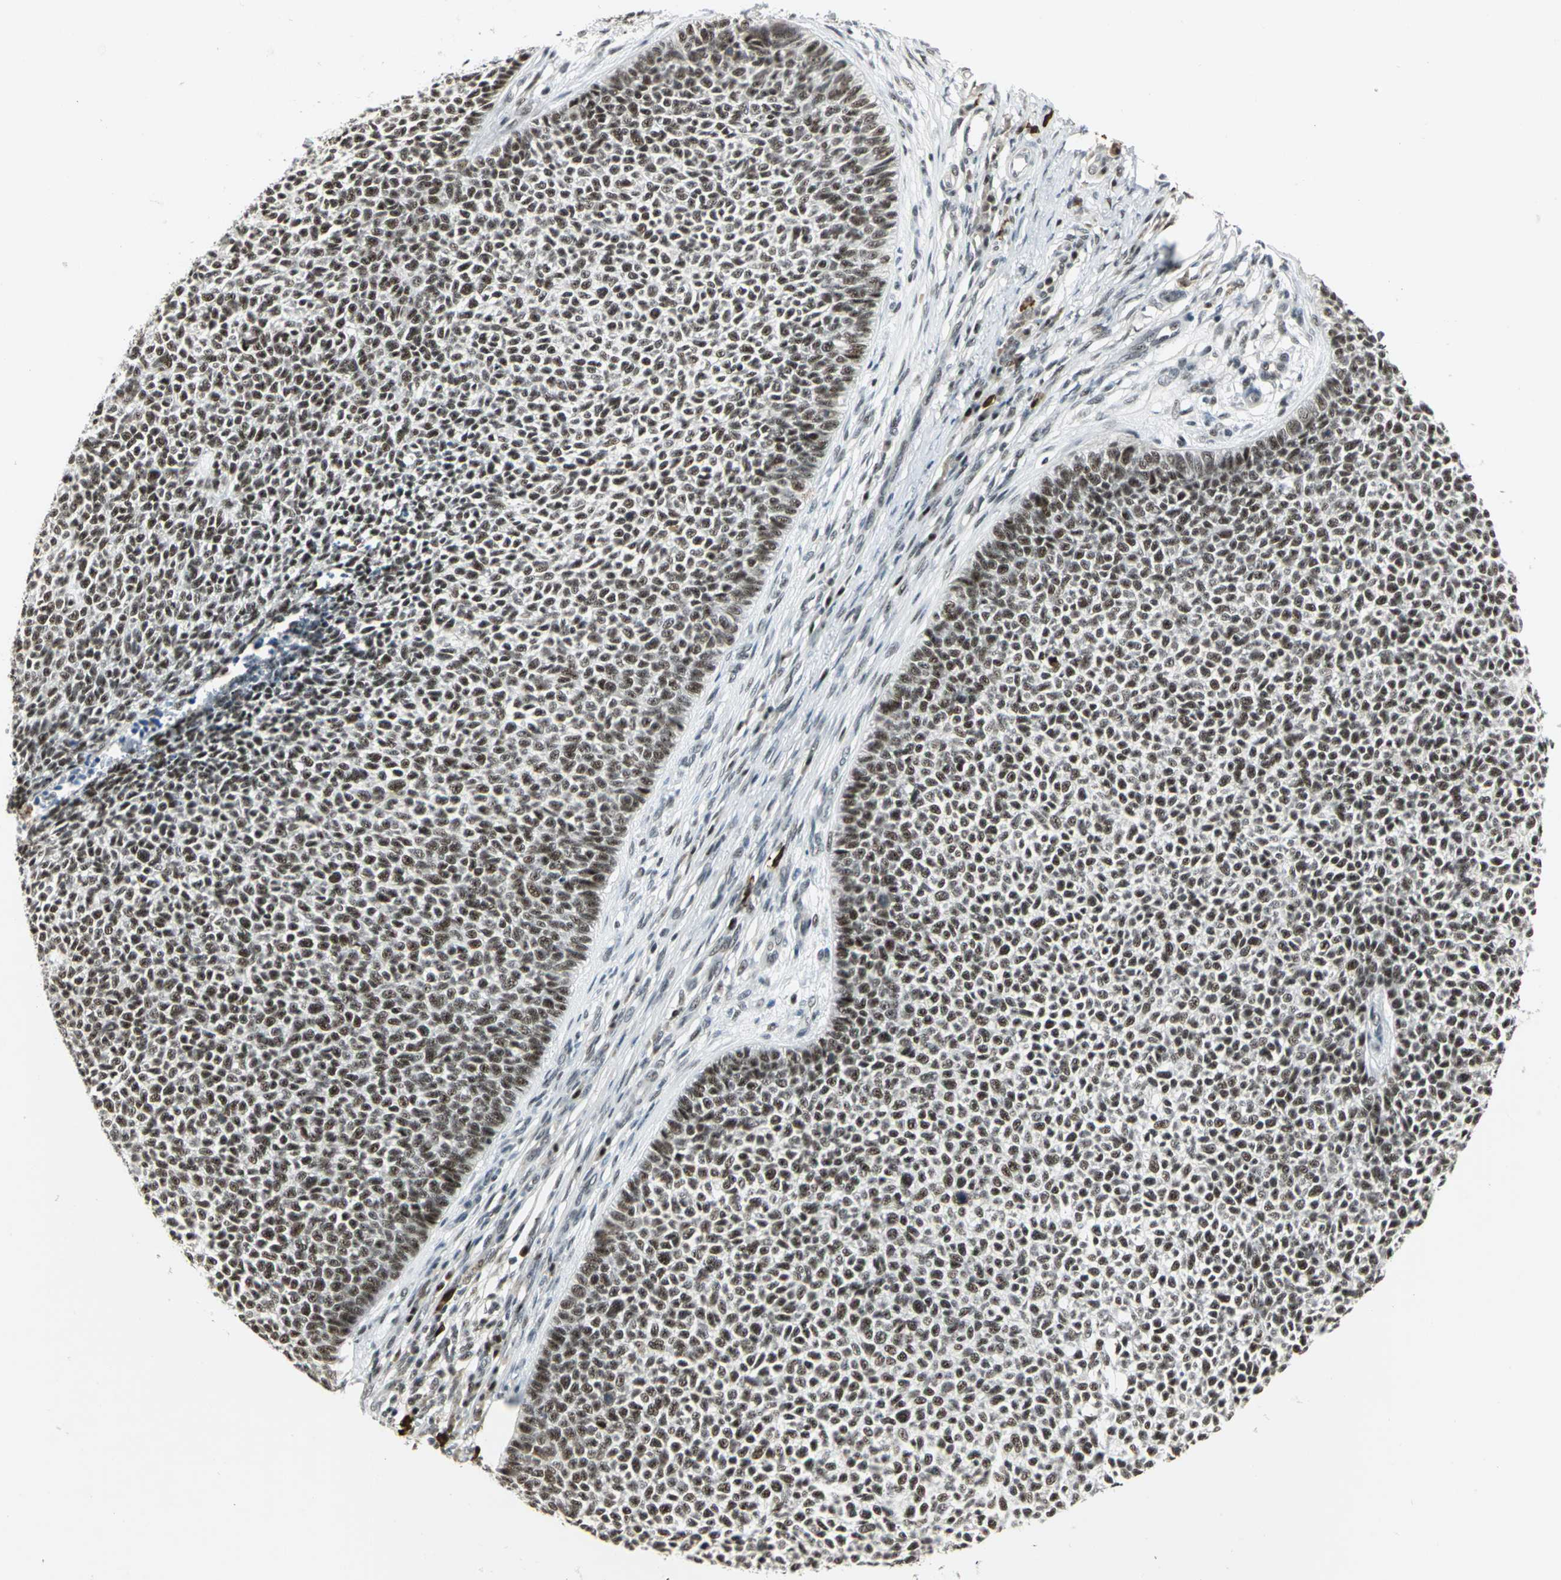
{"staining": {"intensity": "strong", "quantity": ">75%", "location": "nuclear"}, "tissue": "skin cancer", "cell_type": "Tumor cells", "image_type": "cancer", "snomed": [{"axis": "morphology", "description": "Basal cell carcinoma"}, {"axis": "topography", "description": "Skin"}], "caption": "Tumor cells demonstrate strong nuclear expression in about >75% of cells in skin cancer.", "gene": "CCNT1", "patient": {"sex": "female", "age": 84}}